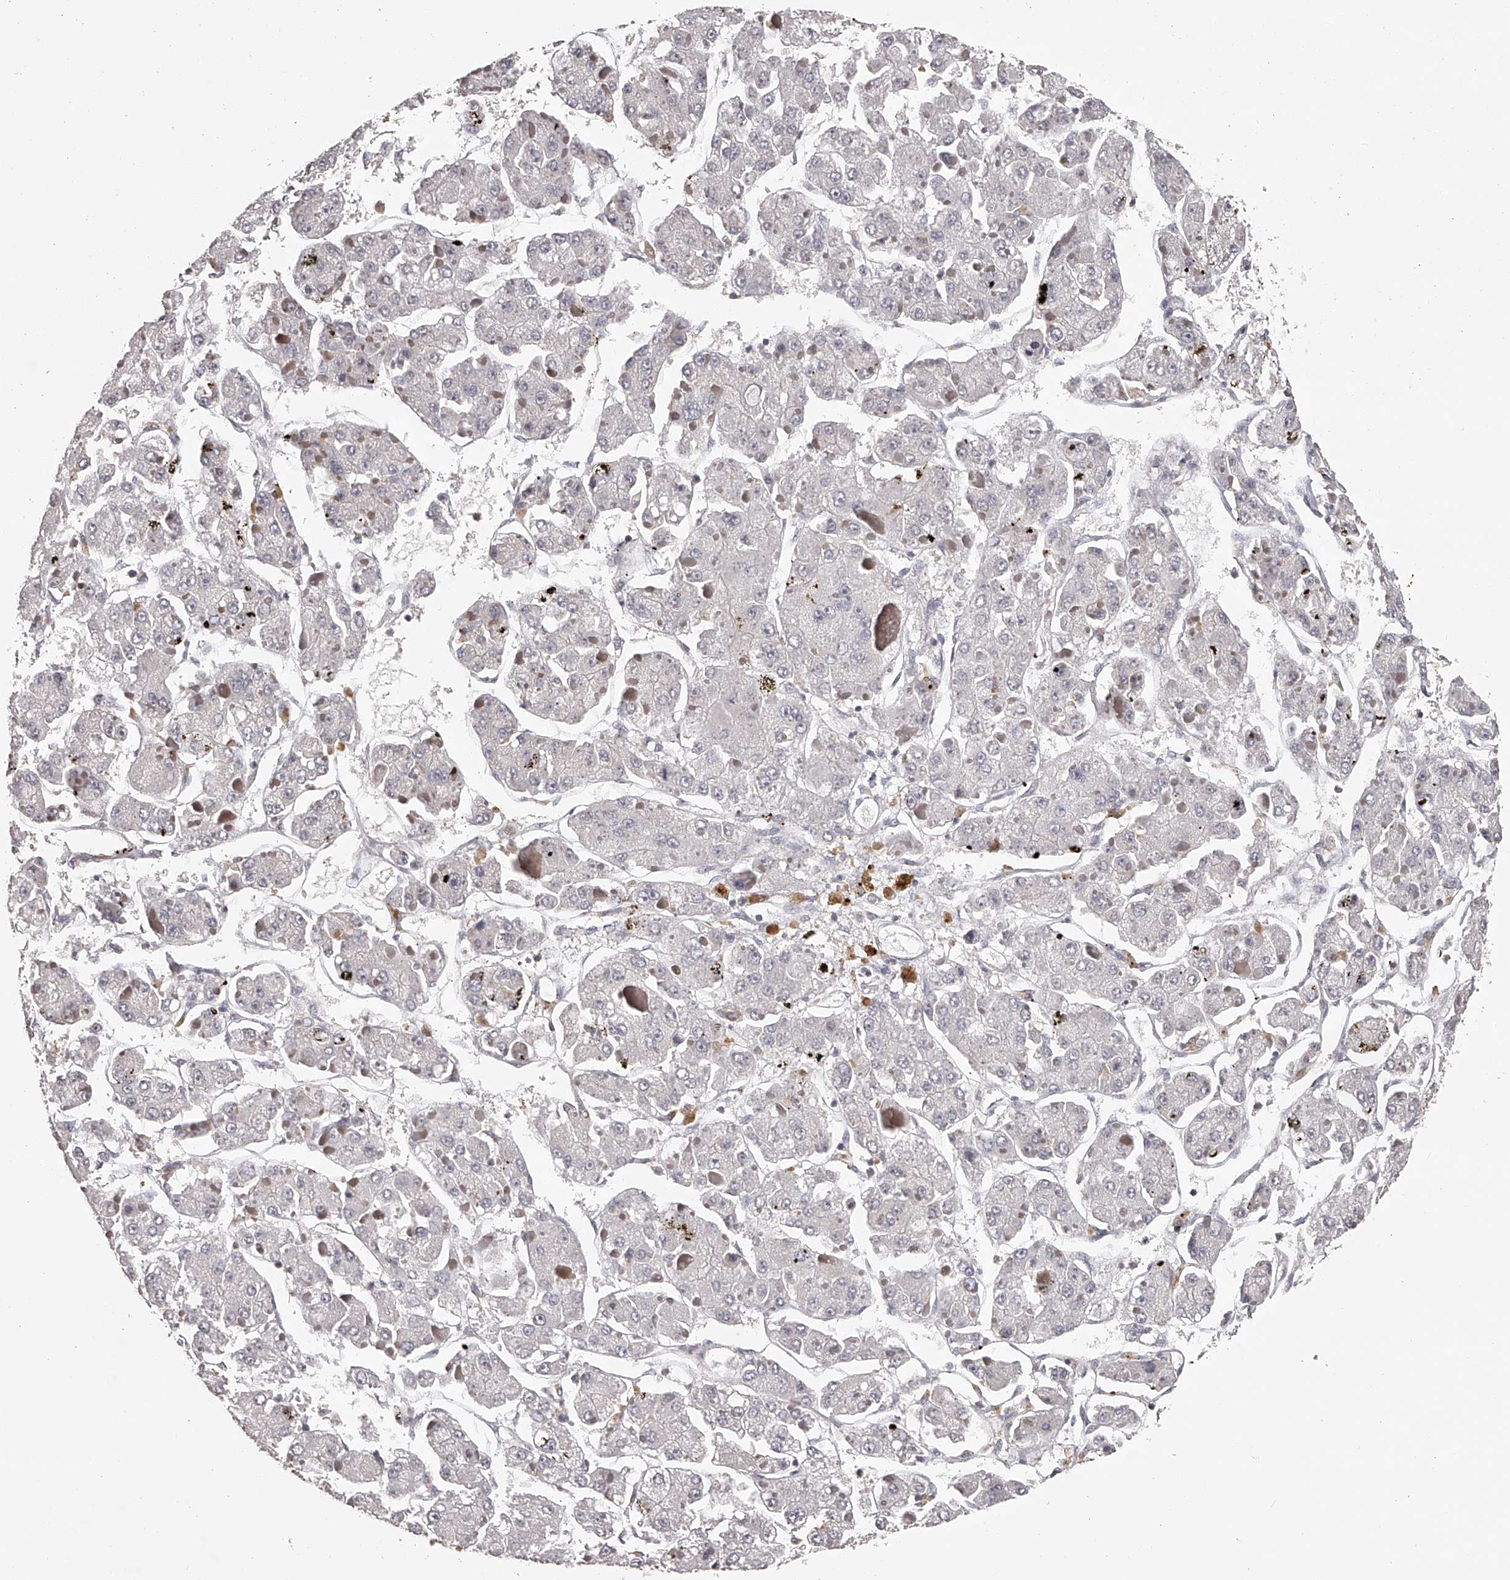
{"staining": {"intensity": "negative", "quantity": "none", "location": "none"}, "tissue": "liver cancer", "cell_type": "Tumor cells", "image_type": "cancer", "snomed": [{"axis": "morphology", "description": "Carcinoma, Hepatocellular, NOS"}, {"axis": "topography", "description": "Liver"}], "caption": "The IHC photomicrograph has no significant expression in tumor cells of liver cancer tissue. (DAB (3,3'-diaminobenzidine) IHC with hematoxylin counter stain).", "gene": "TNN", "patient": {"sex": "female", "age": 73}}